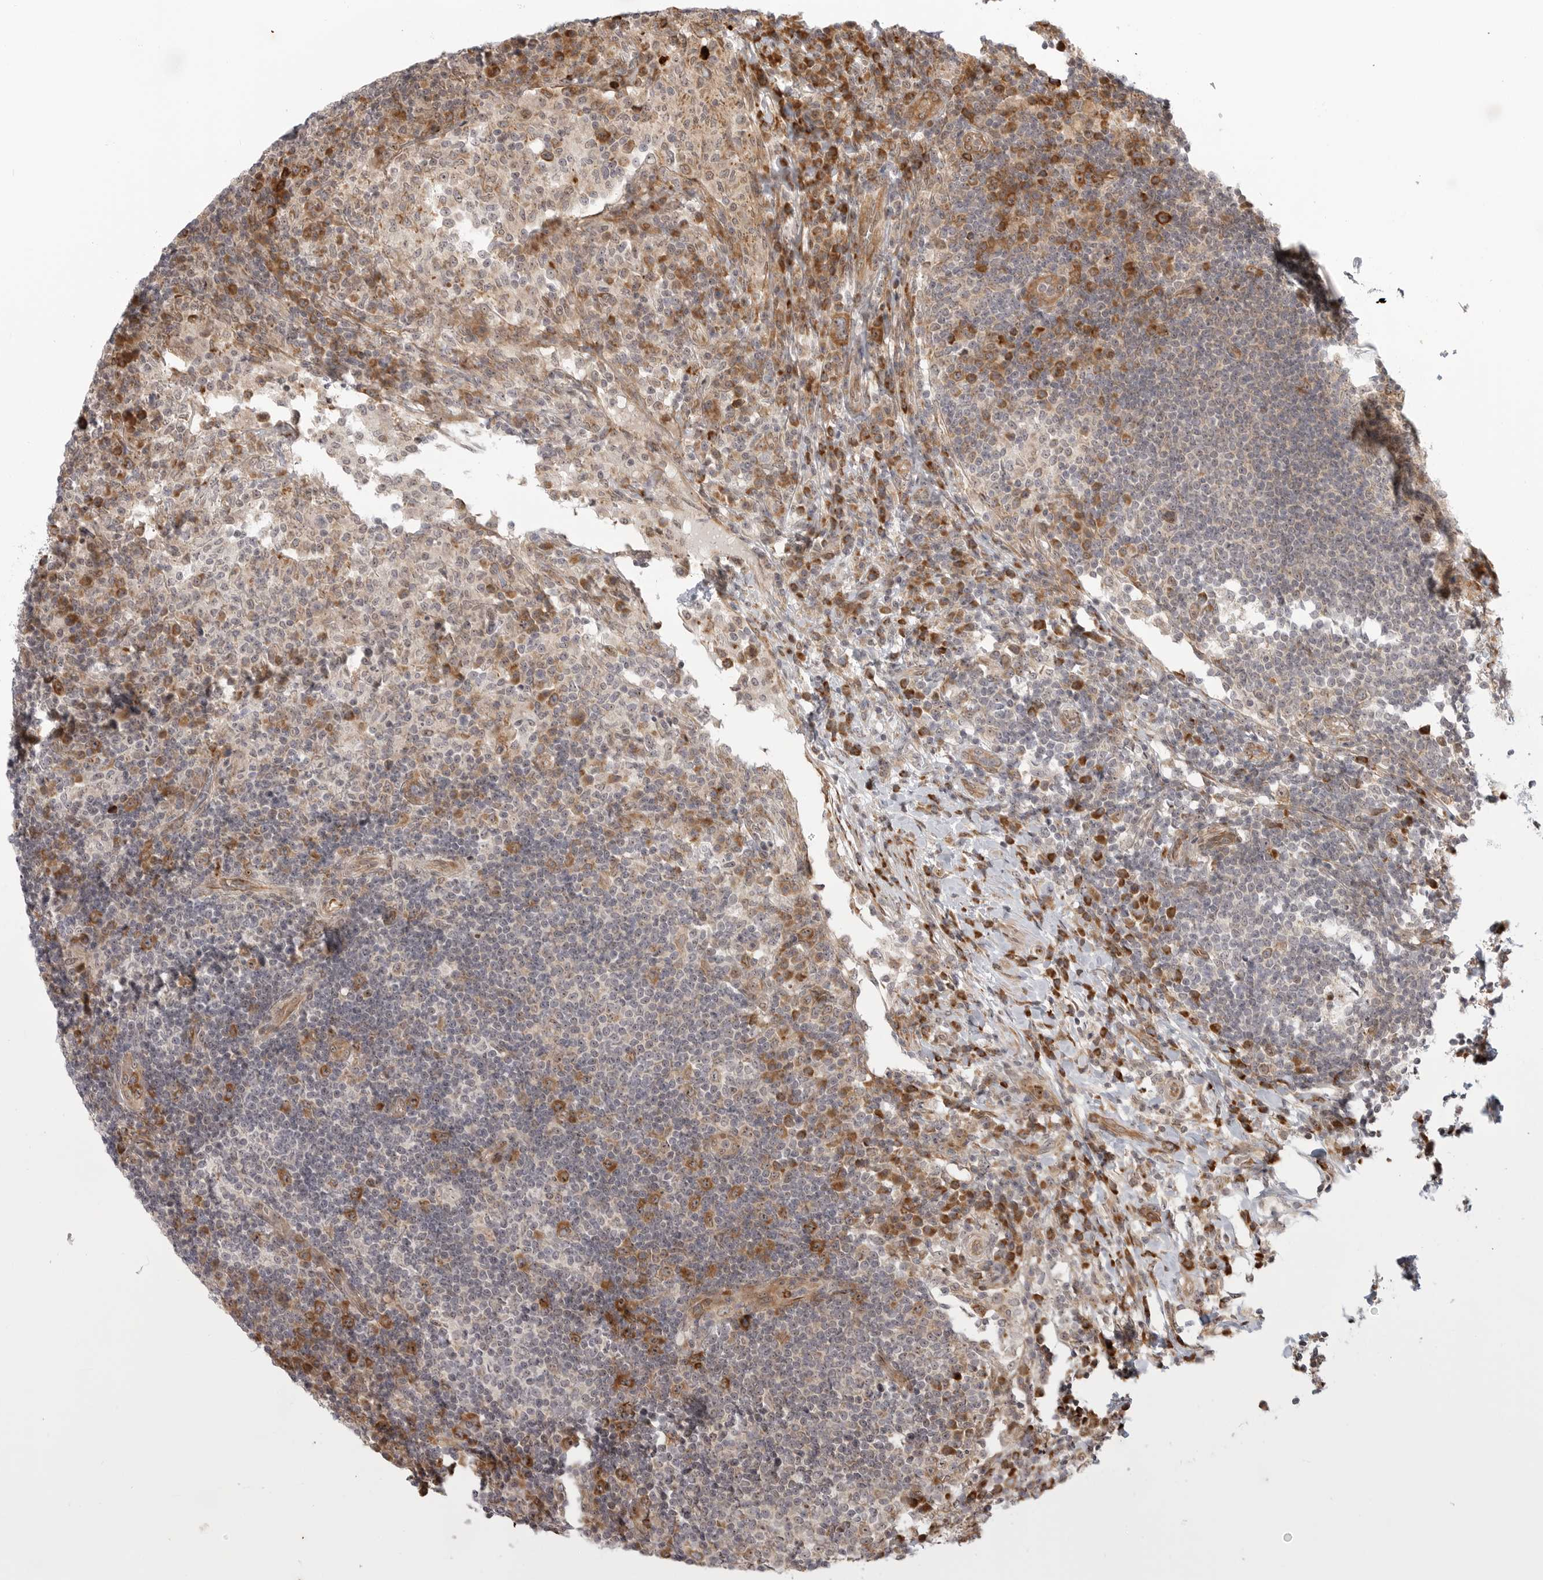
{"staining": {"intensity": "weak", "quantity": ">75%", "location": "cytoplasmic/membranous"}, "tissue": "lymph node", "cell_type": "Germinal center cells", "image_type": "normal", "snomed": [{"axis": "morphology", "description": "Normal tissue, NOS"}, {"axis": "topography", "description": "Lymph node"}], "caption": "The photomicrograph demonstrates immunohistochemical staining of benign lymph node. There is weak cytoplasmic/membranous staining is appreciated in approximately >75% of germinal center cells.", "gene": "DSCC1", "patient": {"sex": "female", "age": 53}}